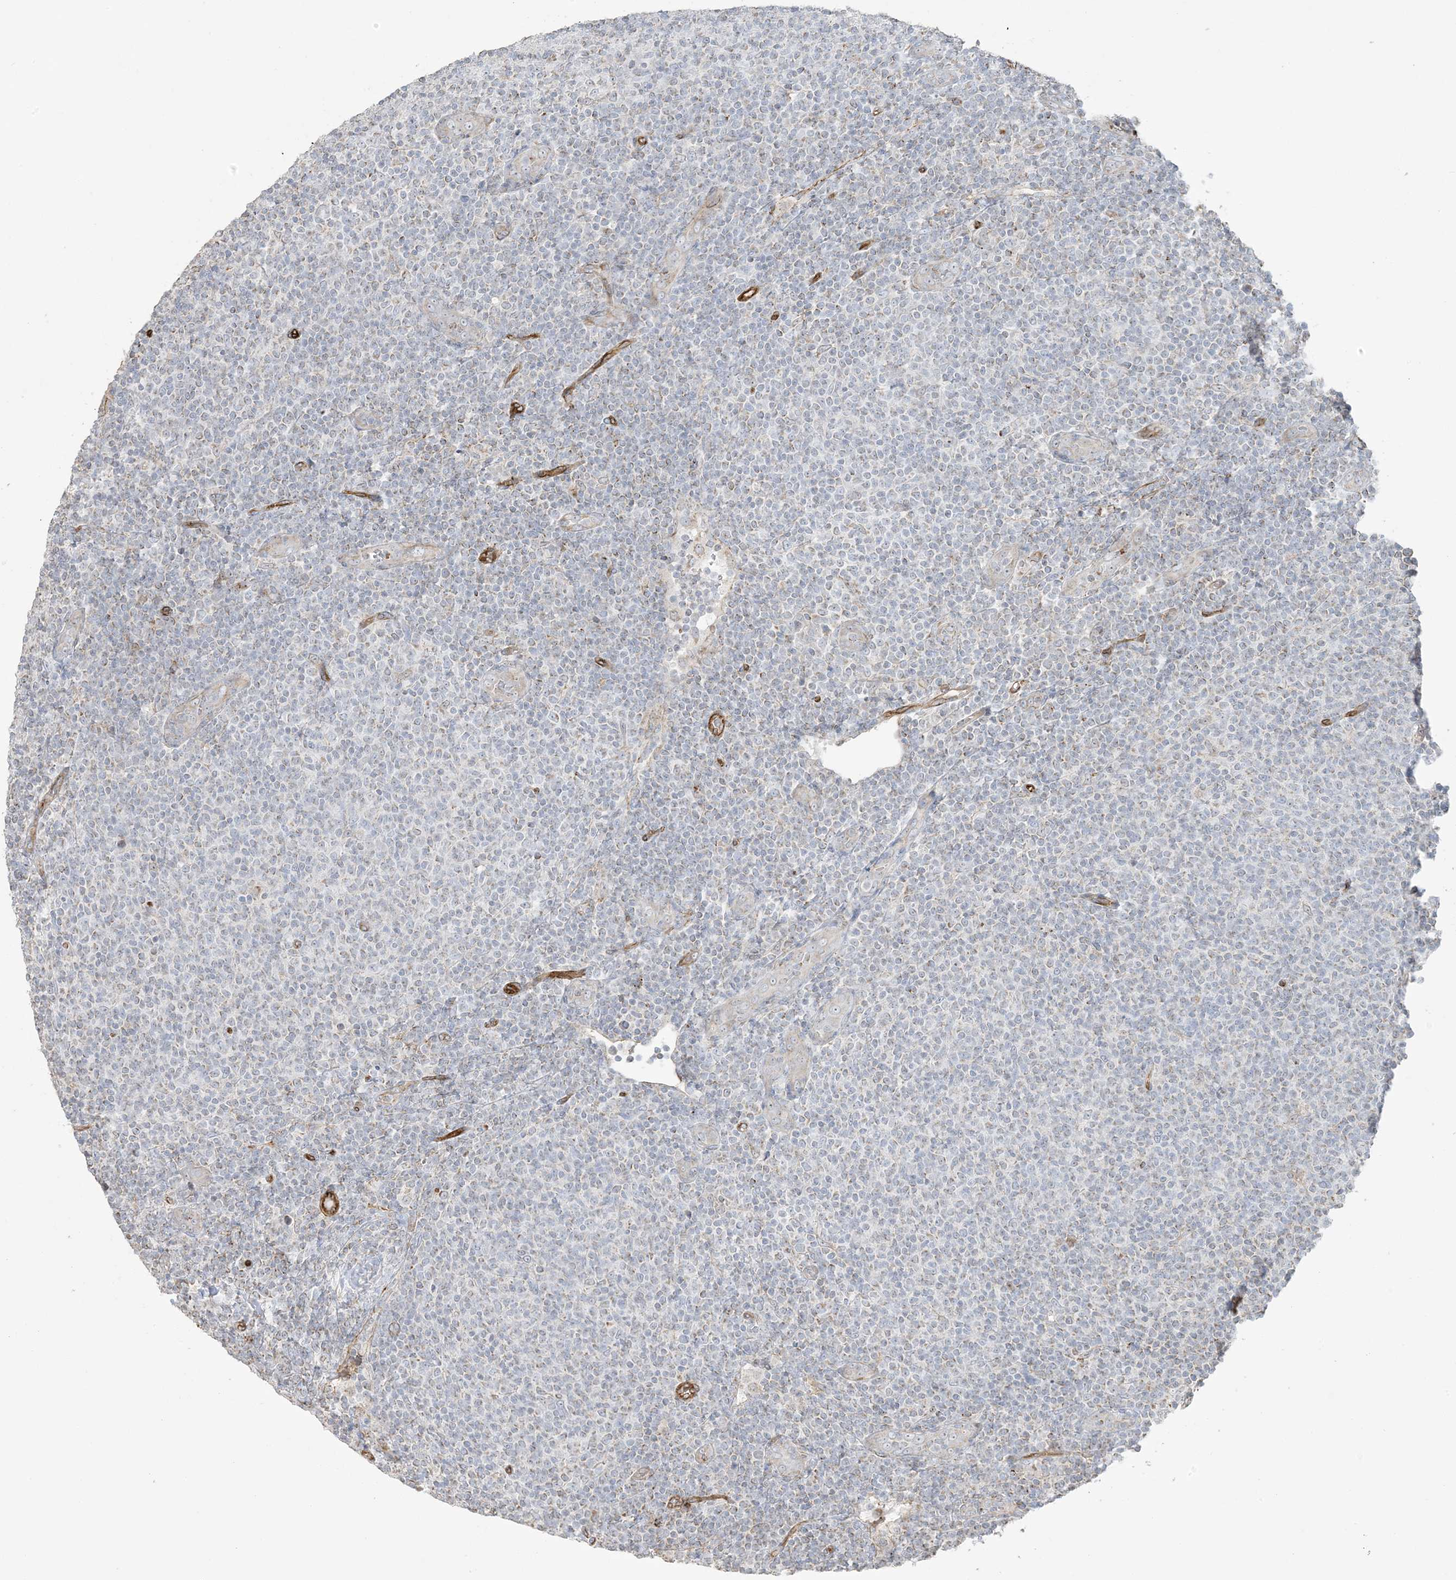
{"staining": {"intensity": "weak", "quantity": "25%-75%", "location": "cytoplasmic/membranous"}, "tissue": "lymphoma", "cell_type": "Tumor cells", "image_type": "cancer", "snomed": [{"axis": "morphology", "description": "Malignant lymphoma, non-Hodgkin's type, Low grade"}, {"axis": "topography", "description": "Lymph node"}], "caption": "Protein expression analysis of human lymphoma reveals weak cytoplasmic/membranous positivity in approximately 25%-75% of tumor cells.", "gene": "AGA", "patient": {"sex": "male", "age": 66}}